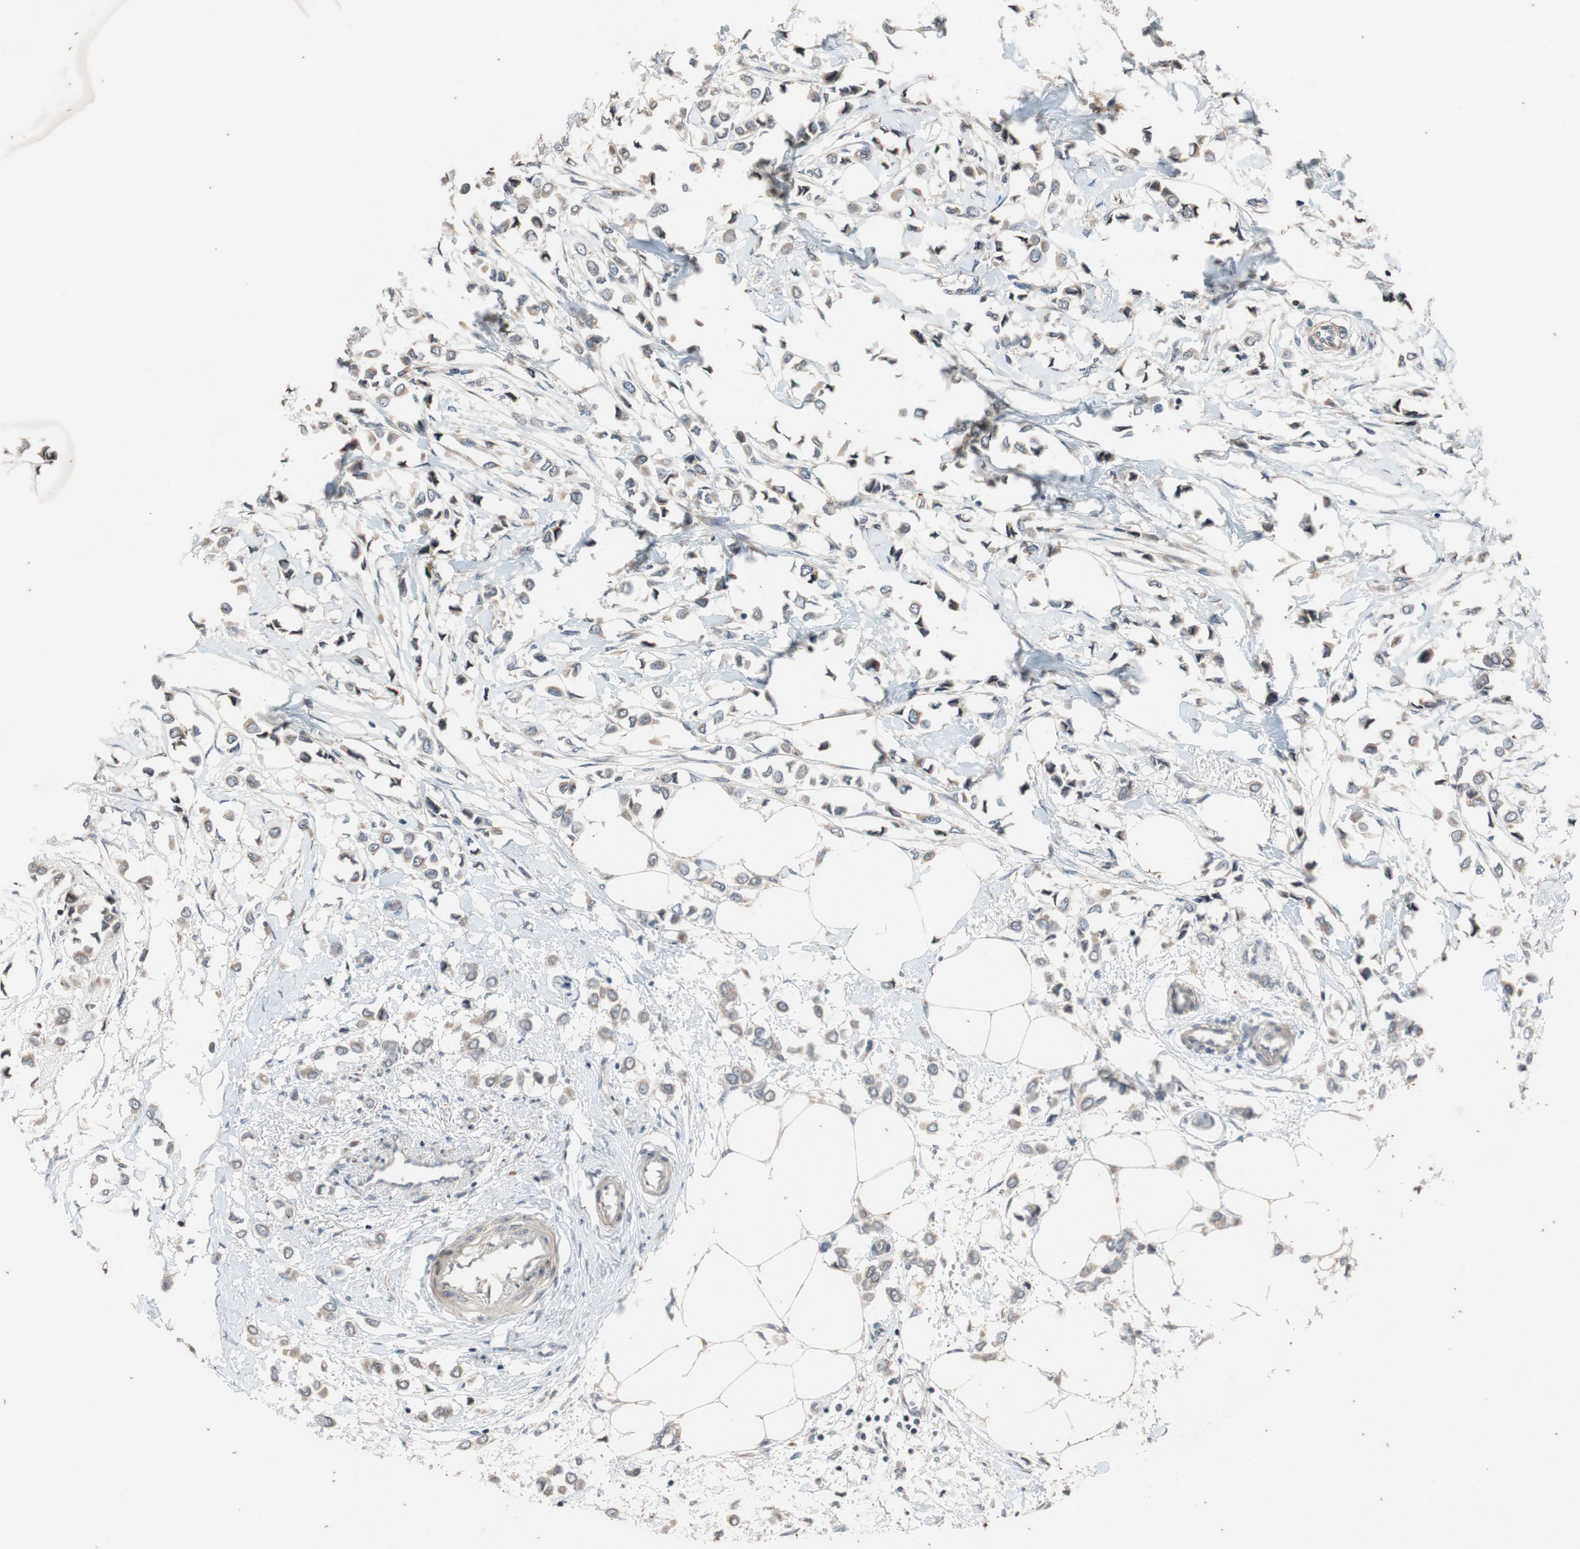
{"staining": {"intensity": "weak", "quantity": ">75%", "location": "cytoplasmic/membranous"}, "tissue": "breast cancer", "cell_type": "Tumor cells", "image_type": "cancer", "snomed": [{"axis": "morphology", "description": "Lobular carcinoma"}, {"axis": "topography", "description": "Breast"}], "caption": "Tumor cells show low levels of weak cytoplasmic/membranous expression in approximately >75% of cells in breast cancer.", "gene": "ATP2C1", "patient": {"sex": "female", "age": 51}}